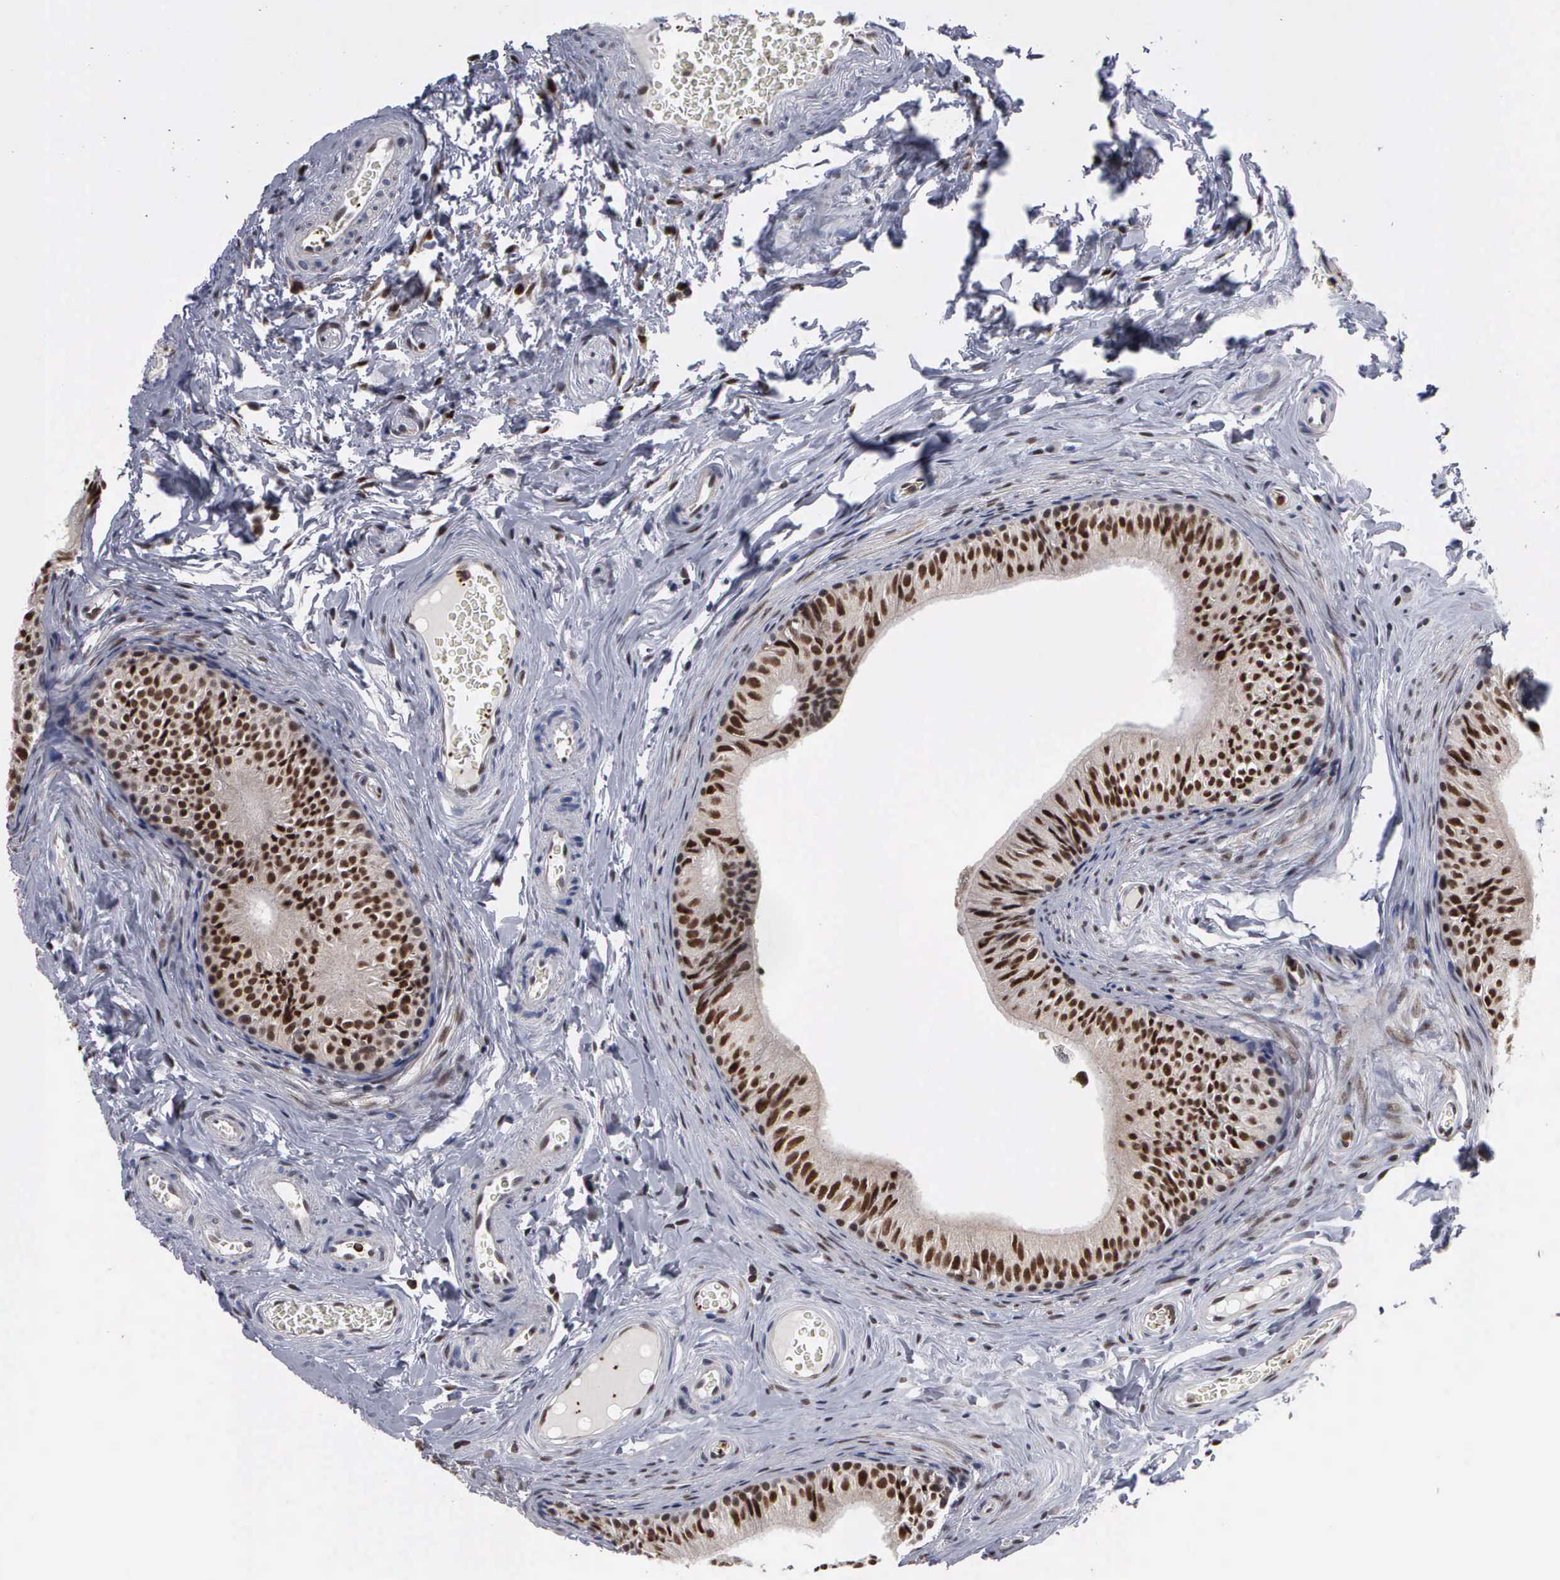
{"staining": {"intensity": "strong", "quantity": ">75%", "location": "nuclear"}, "tissue": "epididymis", "cell_type": "Glandular cells", "image_type": "normal", "snomed": [{"axis": "morphology", "description": "Normal tissue, NOS"}, {"axis": "topography", "description": "Epididymis"}], "caption": "DAB (3,3'-diaminobenzidine) immunohistochemical staining of benign epididymis shows strong nuclear protein staining in approximately >75% of glandular cells. The staining was performed using DAB to visualize the protein expression in brown, while the nuclei were stained in blue with hematoxylin (Magnification: 20x).", "gene": "TRMT5", "patient": {"sex": "male", "age": 23}}